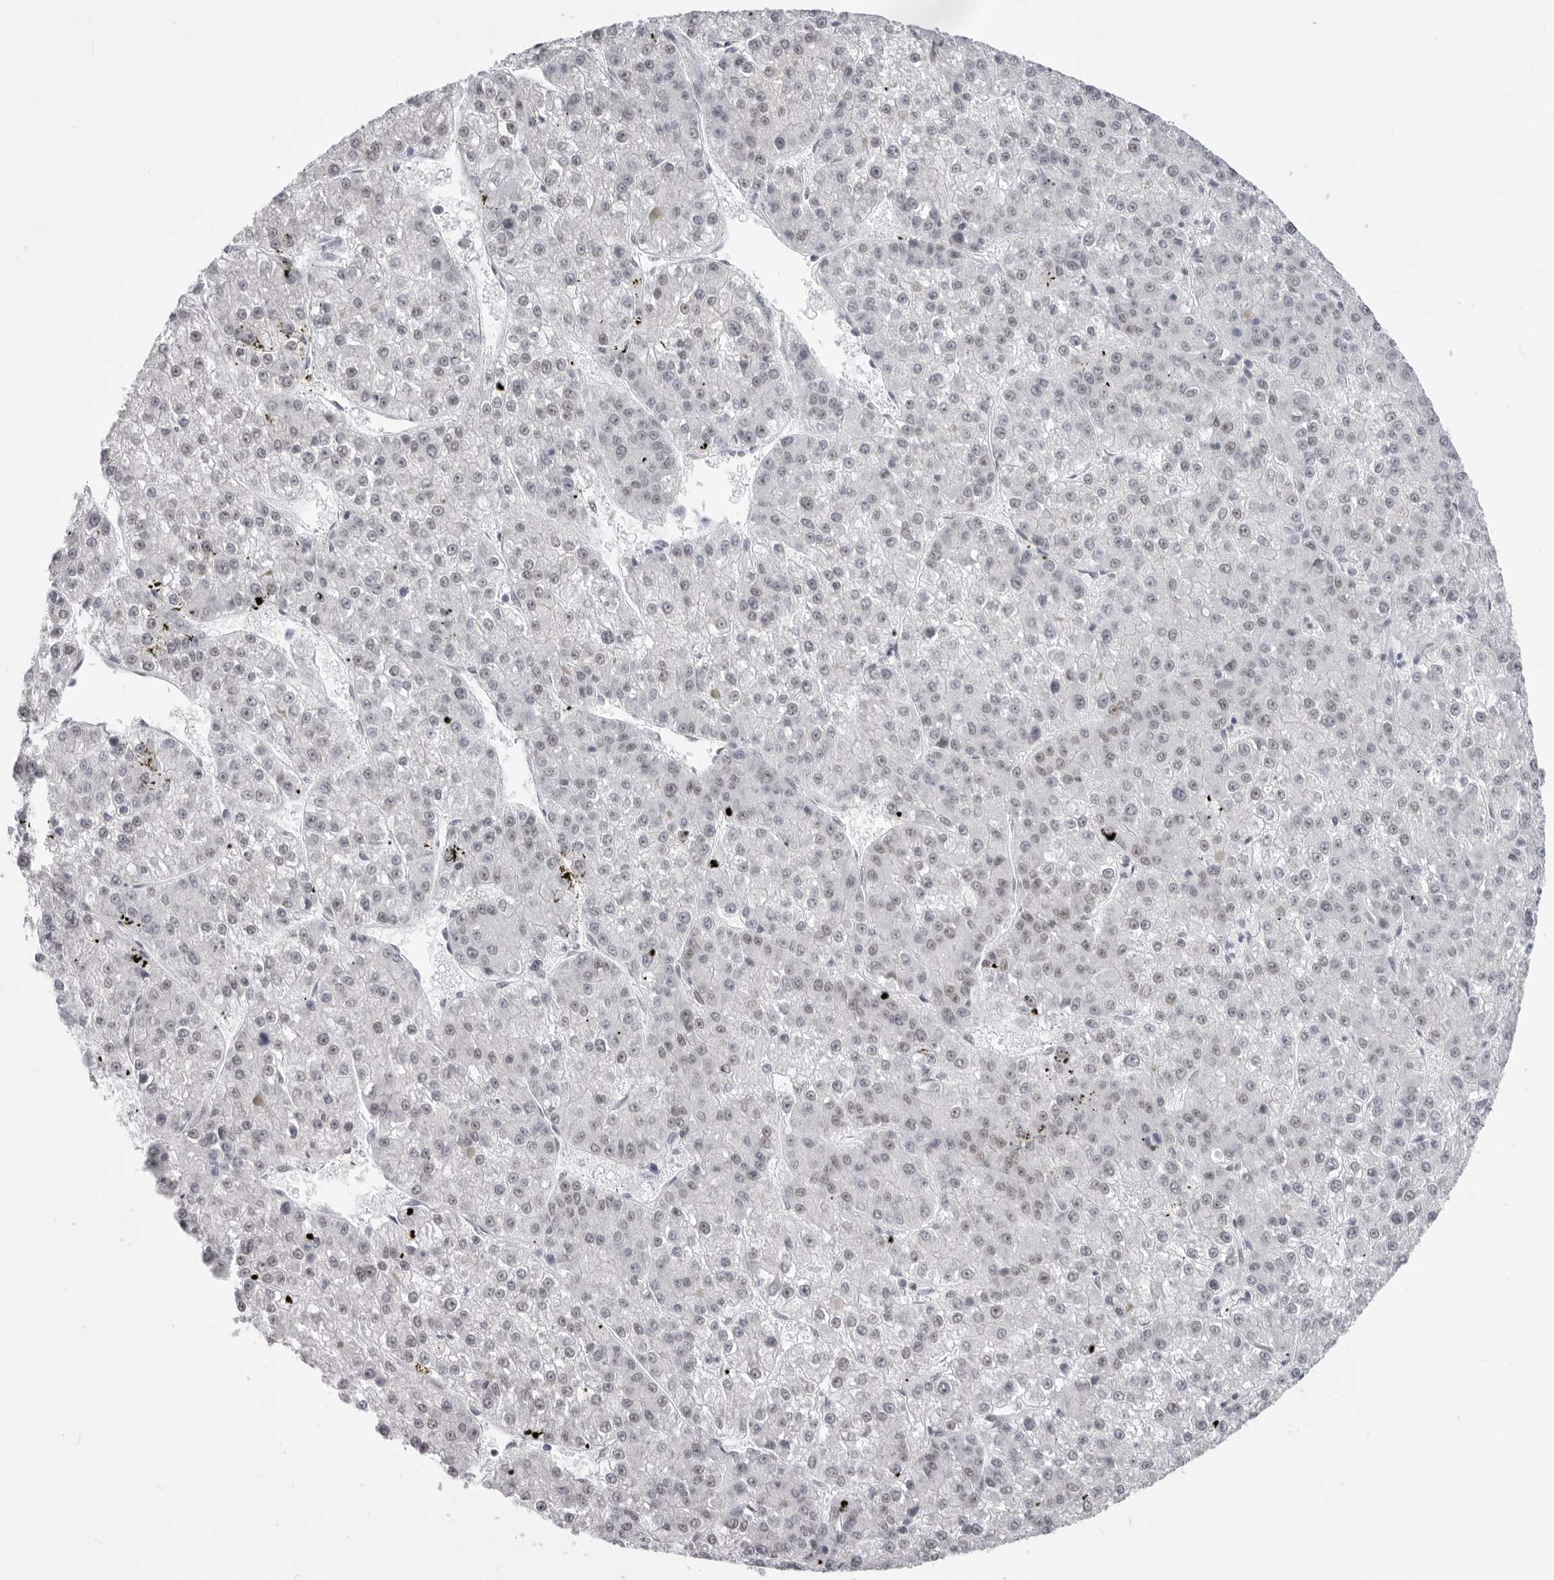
{"staining": {"intensity": "weak", "quantity": "25%-75%", "location": "nuclear"}, "tissue": "liver cancer", "cell_type": "Tumor cells", "image_type": "cancer", "snomed": [{"axis": "morphology", "description": "Carcinoma, Hepatocellular, NOS"}, {"axis": "topography", "description": "Liver"}], "caption": "A high-resolution image shows IHC staining of hepatocellular carcinoma (liver), which exhibits weak nuclear staining in about 25%-75% of tumor cells.", "gene": "IRF2BP2", "patient": {"sex": "female", "age": 73}}